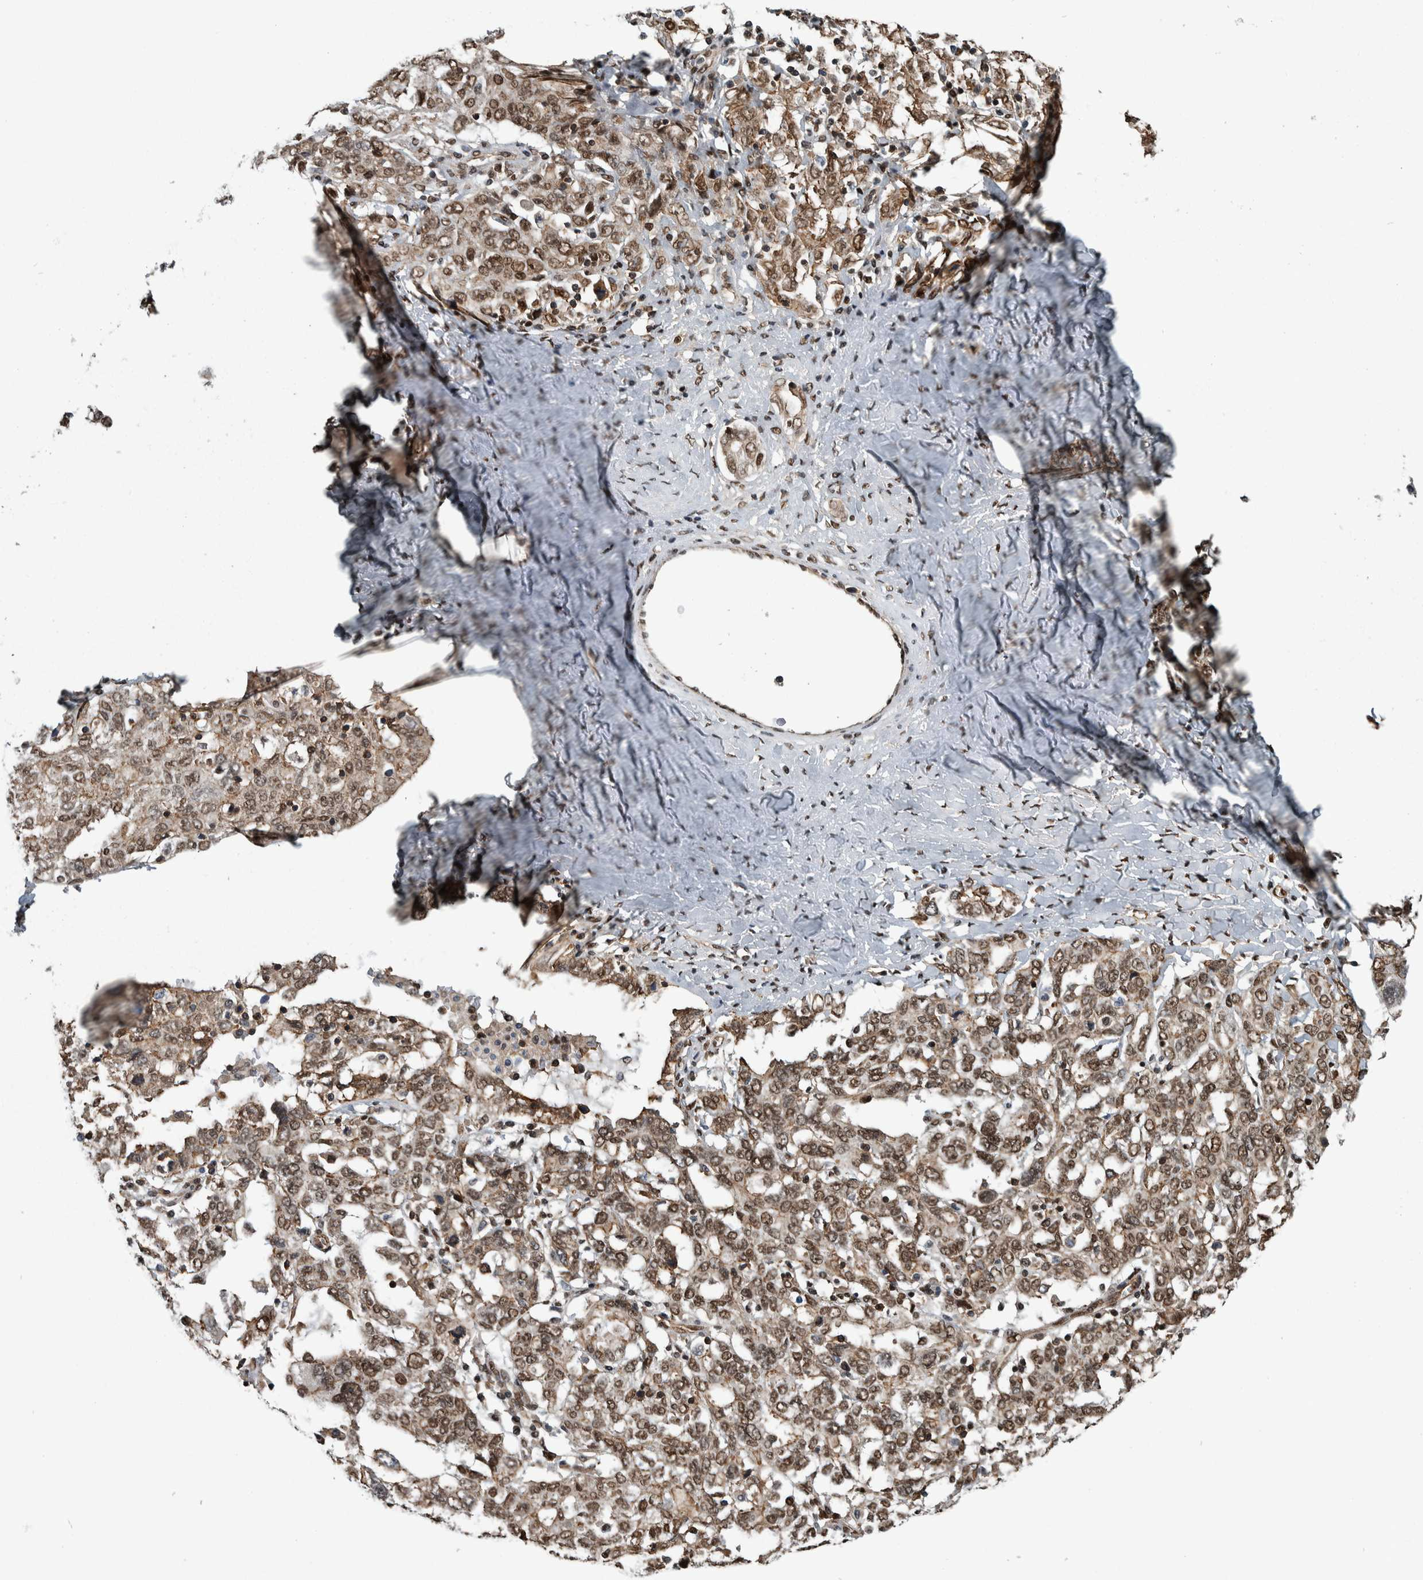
{"staining": {"intensity": "moderate", "quantity": ">75%", "location": "nuclear"}, "tissue": "ovarian cancer", "cell_type": "Tumor cells", "image_type": "cancer", "snomed": [{"axis": "morphology", "description": "Carcinoma, endometroid"}, {"axis": "topography", "description": "Ovary"}], "caption": "IHC photomicrograph of ovarian cancer (endometroid carcinoma) stained for a protein (brown), which displays medium levels of moderate nuclear staining in approximately >75% of tumor cells.", "gene": "FAM135B", "patient": {"sex": "female", "age": 62}}